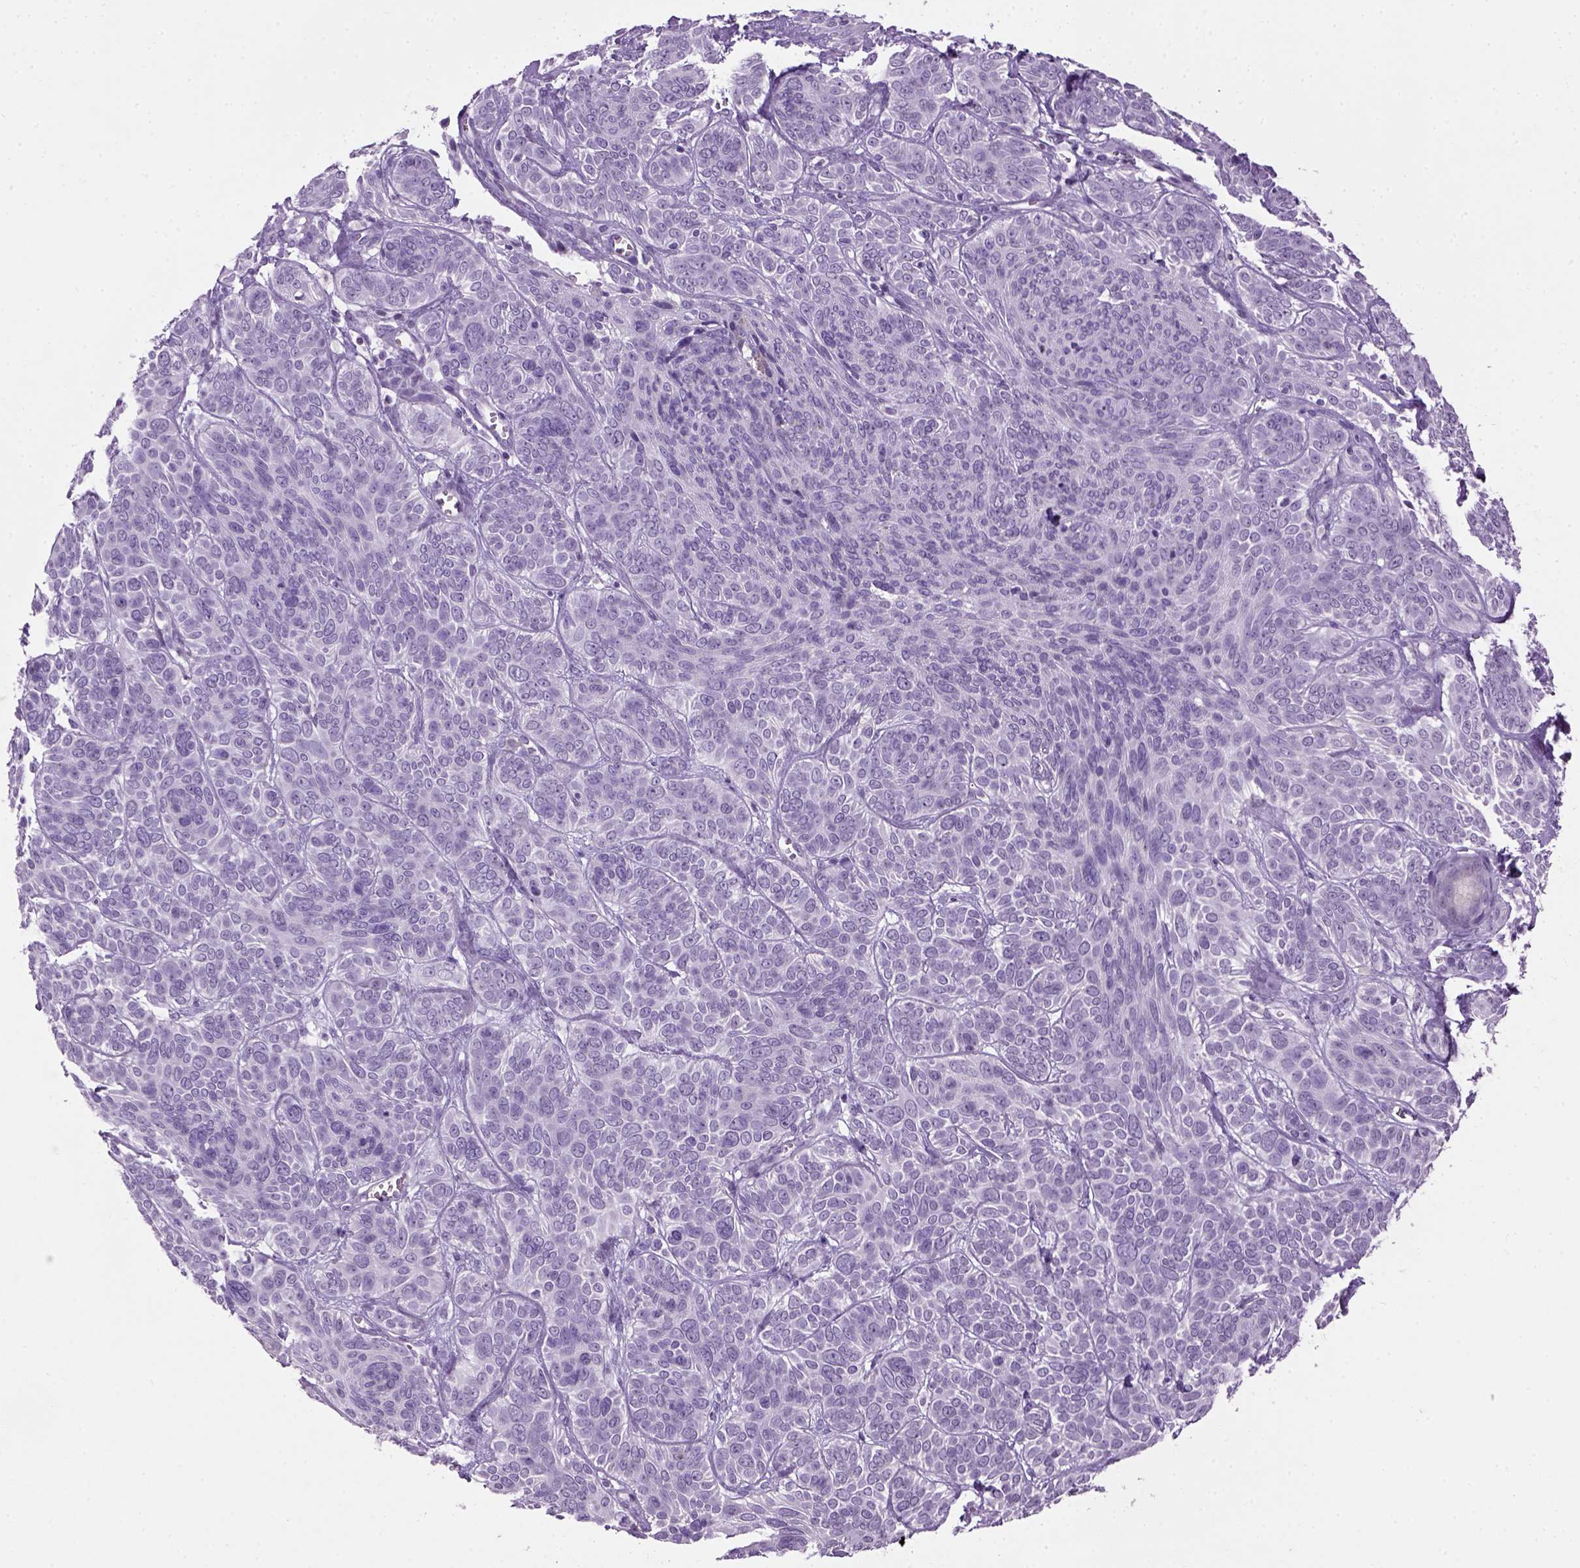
{"staining": {"intensity": "negative", "quantity": "none", "location": "none"}, "tissue": "skin cancer", "cell_type": "Tumor cells", "image_type": "cancer", "snomed": [{"axis": "morphology", "description": "Basal cell carcinoma"}, {"axis": "topography", "description": "Skin"}, {"axis": "topography", "description": "Skin of face"}], "caption": "Tumor cells are negative for protein expression in human basal cell carcinoma (skin). (DAB (3,3'-diaminobenzidine) IHC with hematoxylin counter stain).", "gene": "GABRB2", "patient": {"sex": "male", "age": 73}}